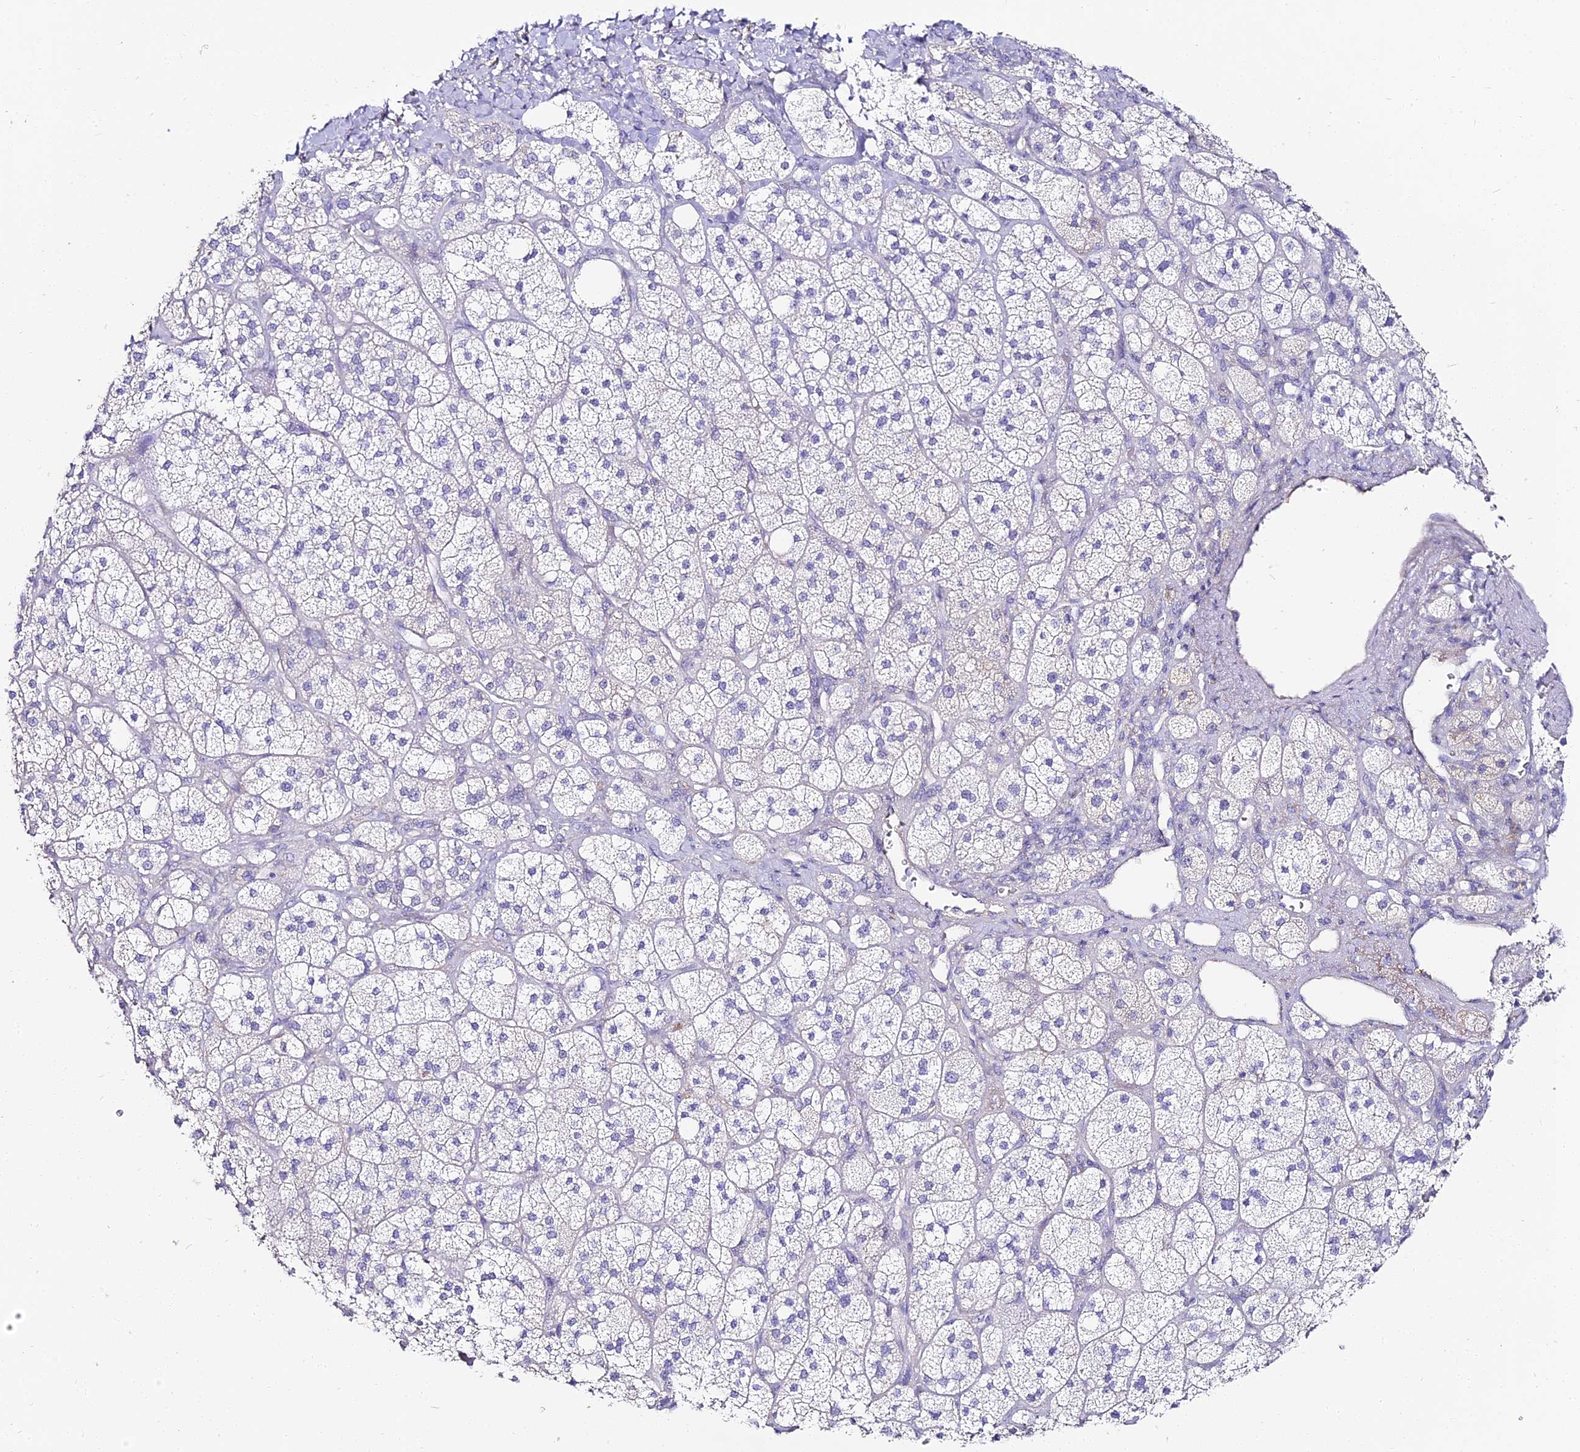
{"staining": {"intensity": "weak", "quantity": "<25%", "location": "cytoplasmic/membranous"}, "tissue": "adrenal gland", "cell_type": "Glandular cells", "image_type": "normal", "snomed": [{"axis": "morphology", "description": "Normal tissue, NOS"}, {"axis": "topography", "description": "Adrenal gland"}], "caption": "A high-resolution image shows IHC staining of benign adrenal gland, which exhibits no significant positivity in glandular cells.", "gene": "ALPG", "patient": {"sex": "male", "age": 61}}